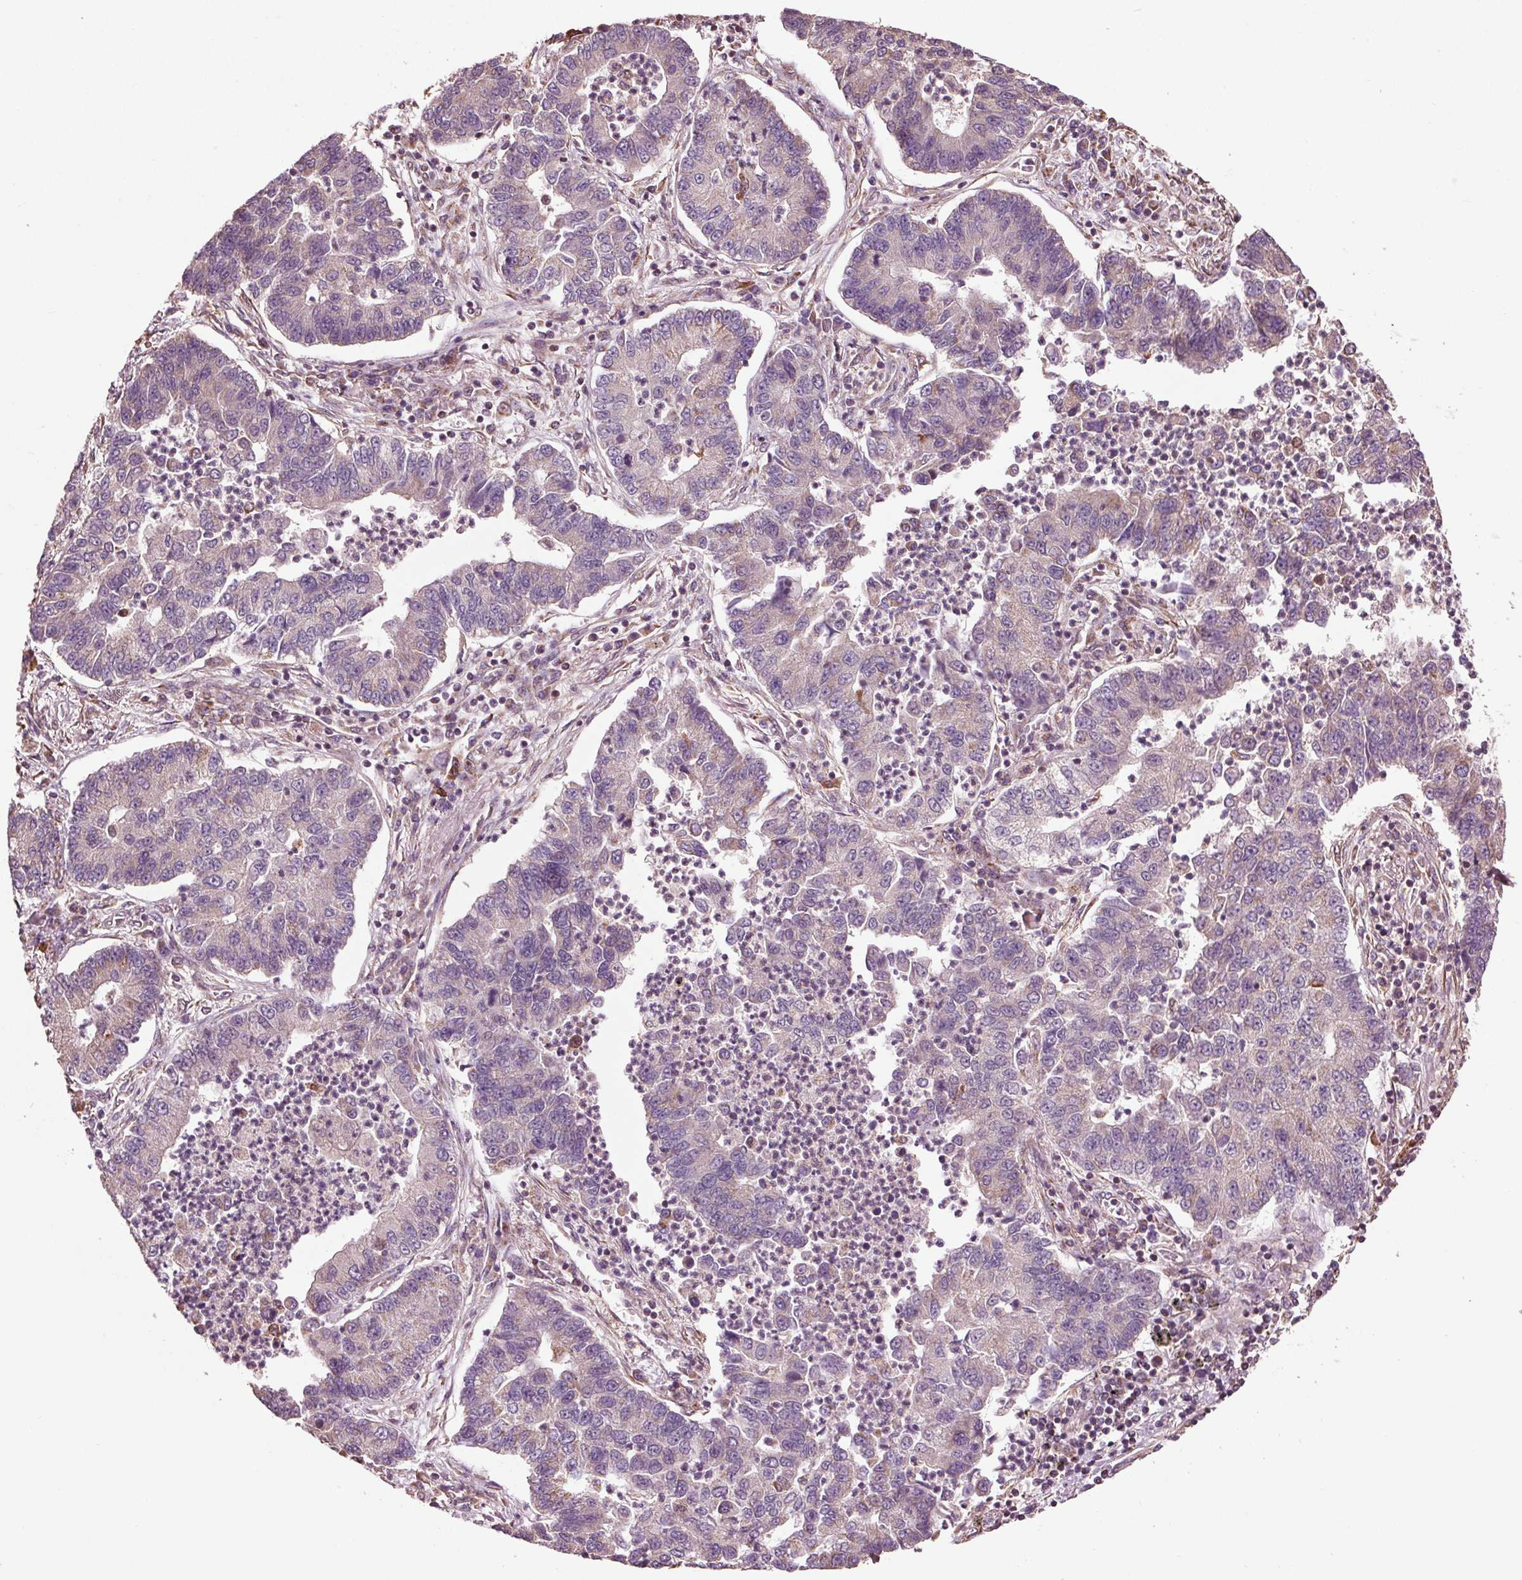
{"staining": {"intensity": "negative", "quantity": "none", "location": "none"}, "tissue": "lung cancer", "cell_type": "Tumor cells", "image_type": "cancer", "snomed": [{"axis": "morphology", "description": "Adenocarcinoma, NOS"}, {"axis": "topography", "description": "Lung"}], "caption": "Tumor cells are negative for protein expression in human lung cancer.", "gene": "RNPEP", "patient": {"sex": "female", "age": 57}}